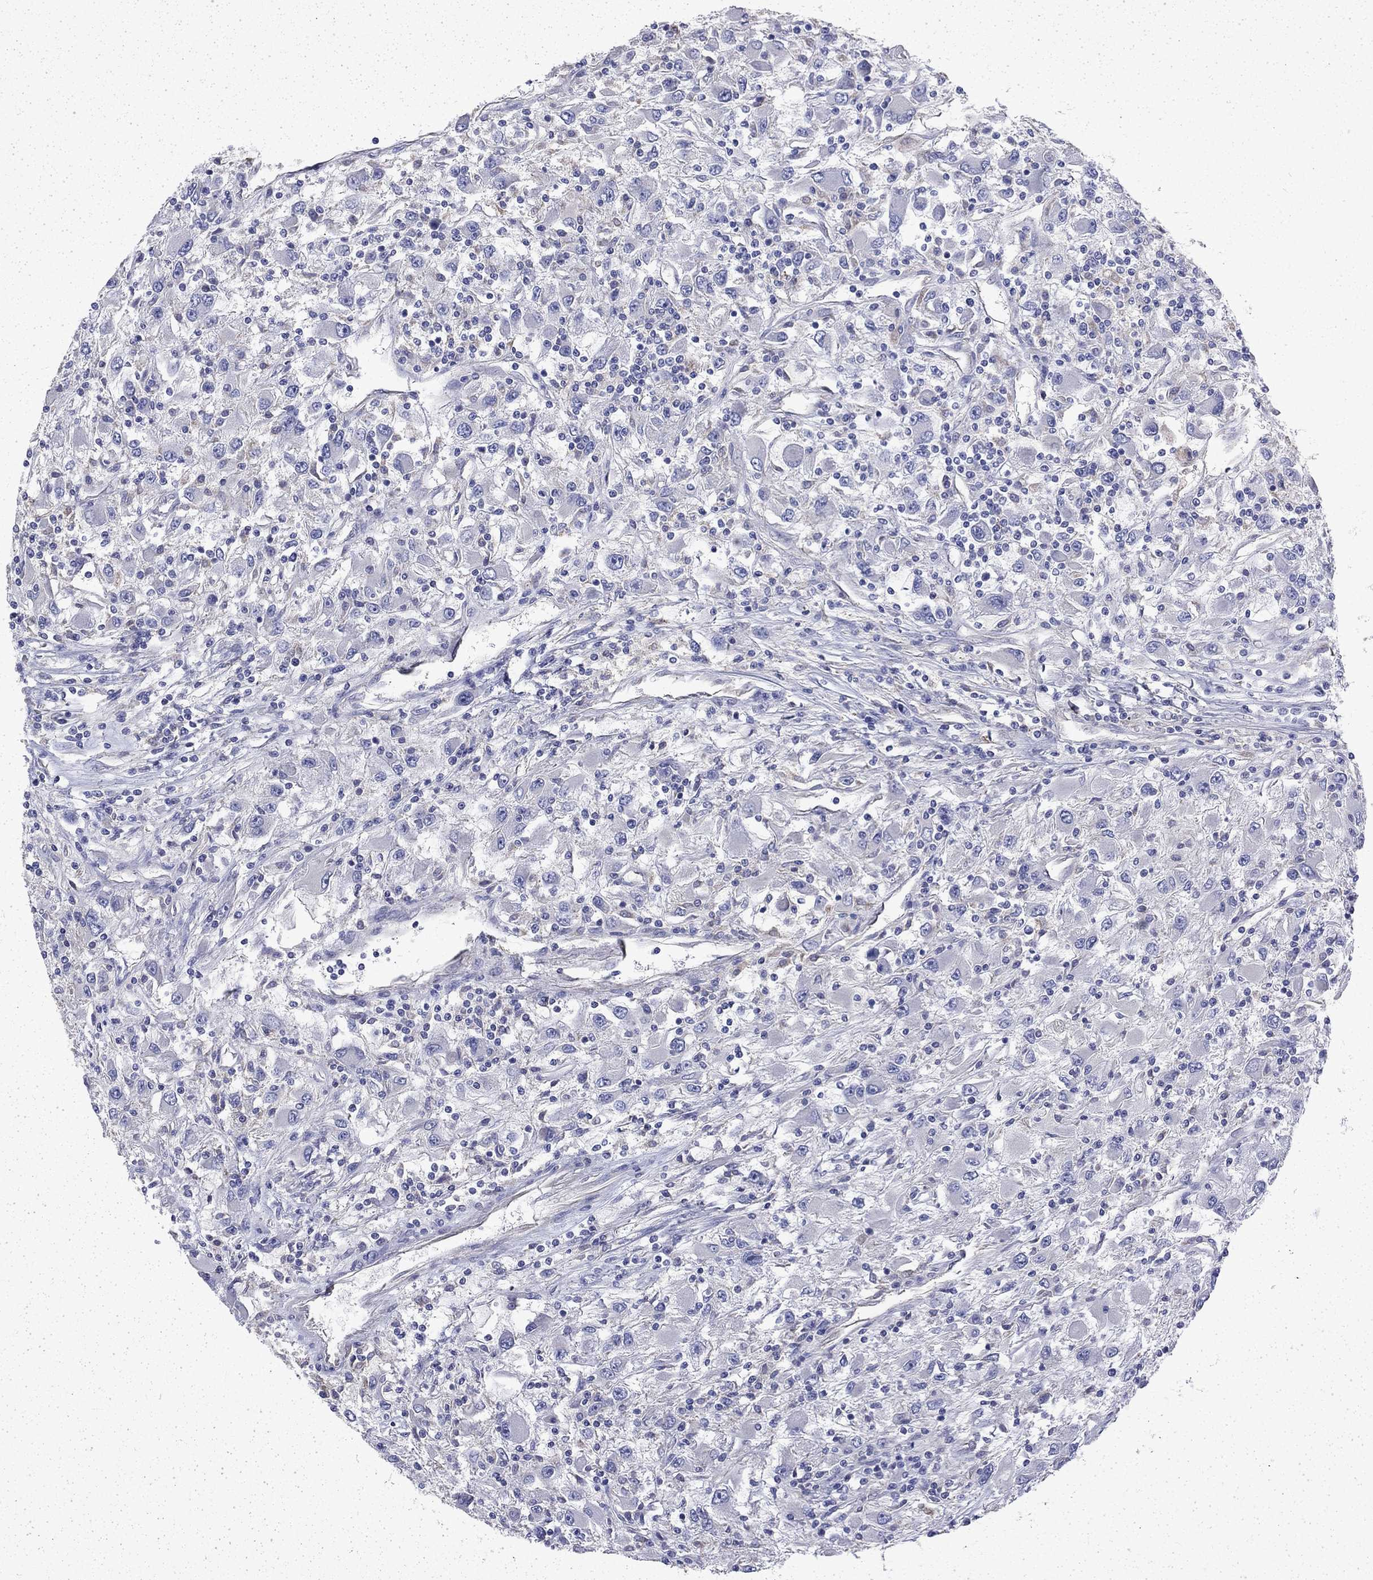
{"staining": {"intensity": "negative", "quantity": "none", "location": "none"}, "tissue": "renal cancer", "cell_type": "Tumor cells", "image_type": "cancer", "snomed": [{"axis": "morphology", "description": "Adenocarcinoma, NOS"}, {"axis": "topography", "description": "Kidney"}], "caption": "Tumor cells are negative for protein expression in human renal adenocarcinoma.", "gene": "DTNA", "patient": {"sex": "female", "age": 67}}